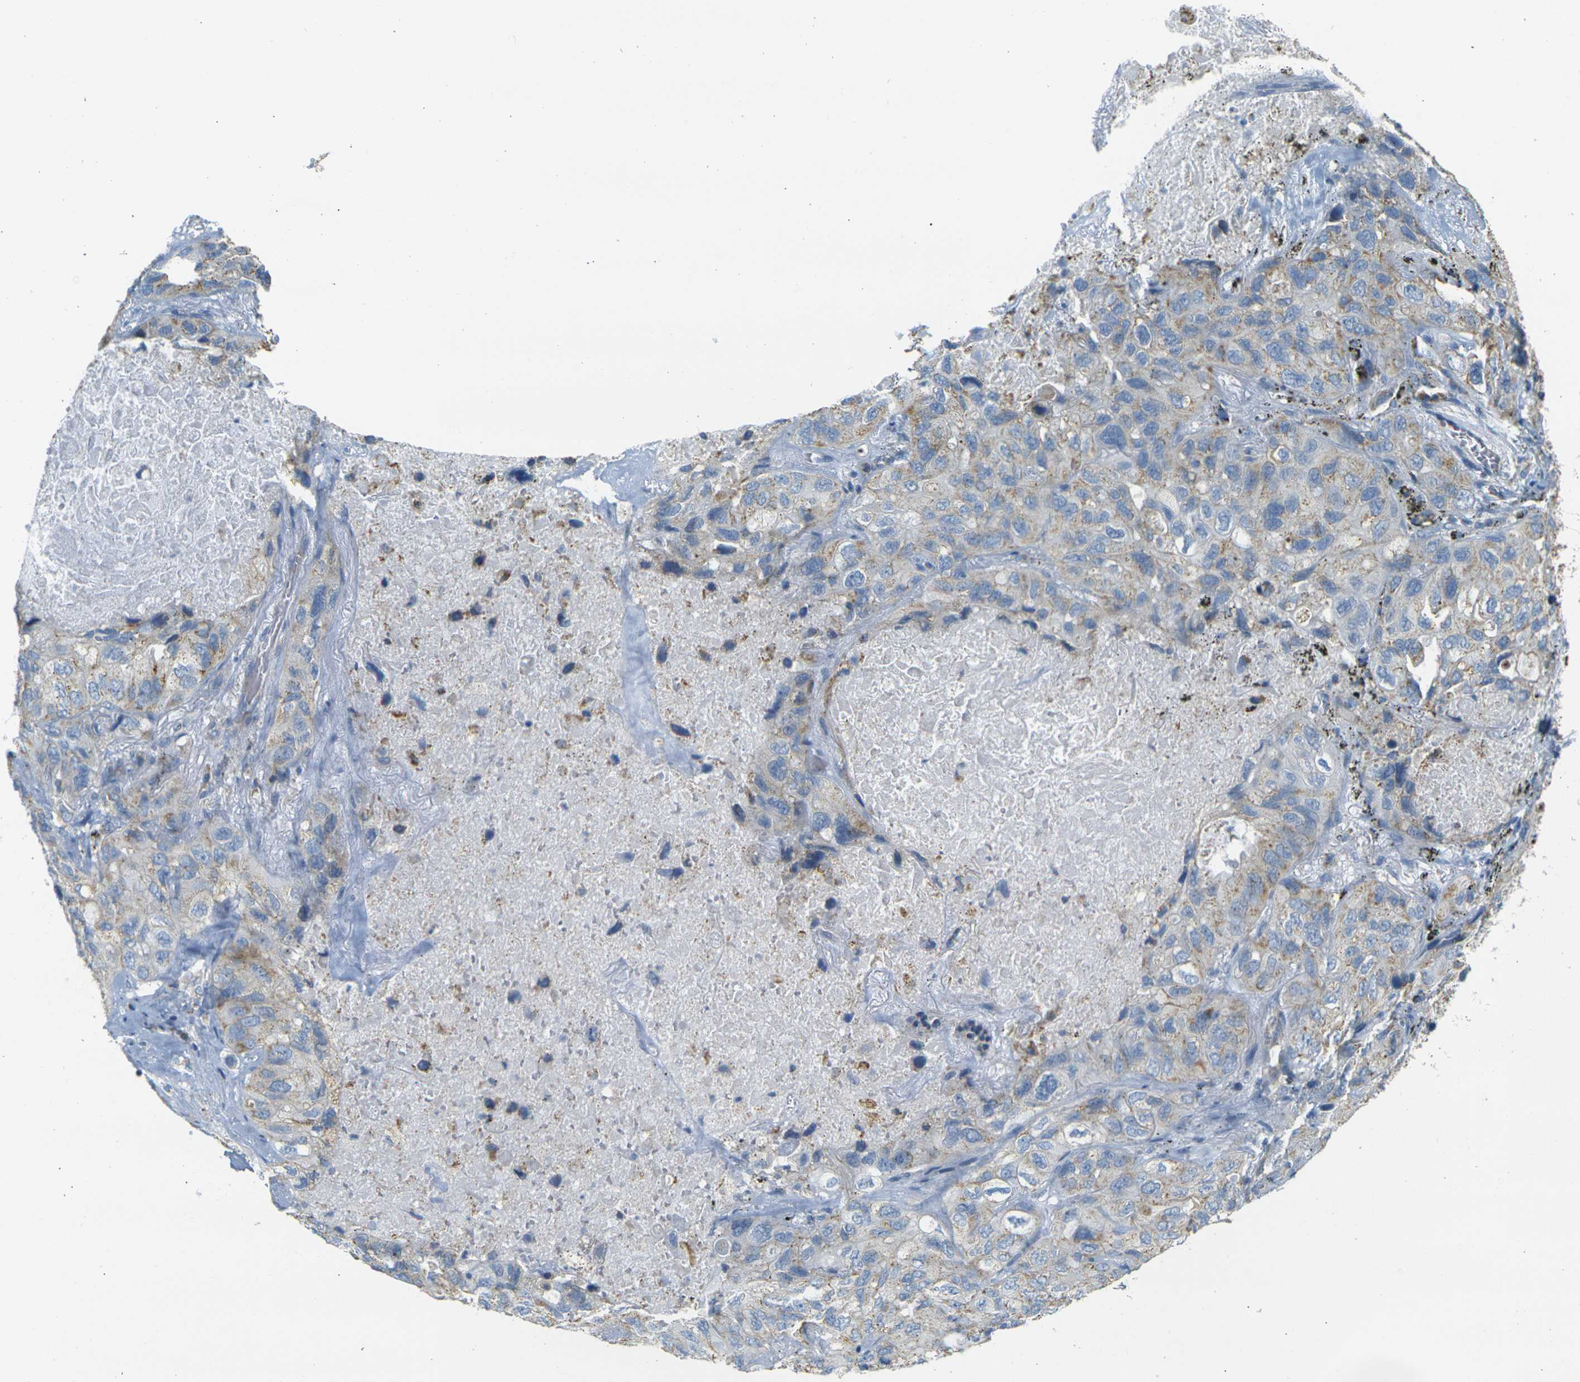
{"staining": {"intensity": "weak", "quantity": "25%-75%", "location": "cytoplasmic/membranous"}, "tissue": "lung cancer", "cell_type": "Tumor cells", "image_type": "cancer", "snomed": [{"axis": "morphology", "description": "Squamous cell carcinoma, NOS"}, {"axis": "topography", "description": "Lung"}], "caption": "This is an image of immunohistochemistry staining of squamous cell carcinoma (lung), which shows weak staining in the cytoplasmic/membranous of tumor cells.", "gene": "PARD6B", "patient": {"sex": "female", "age": 73}}